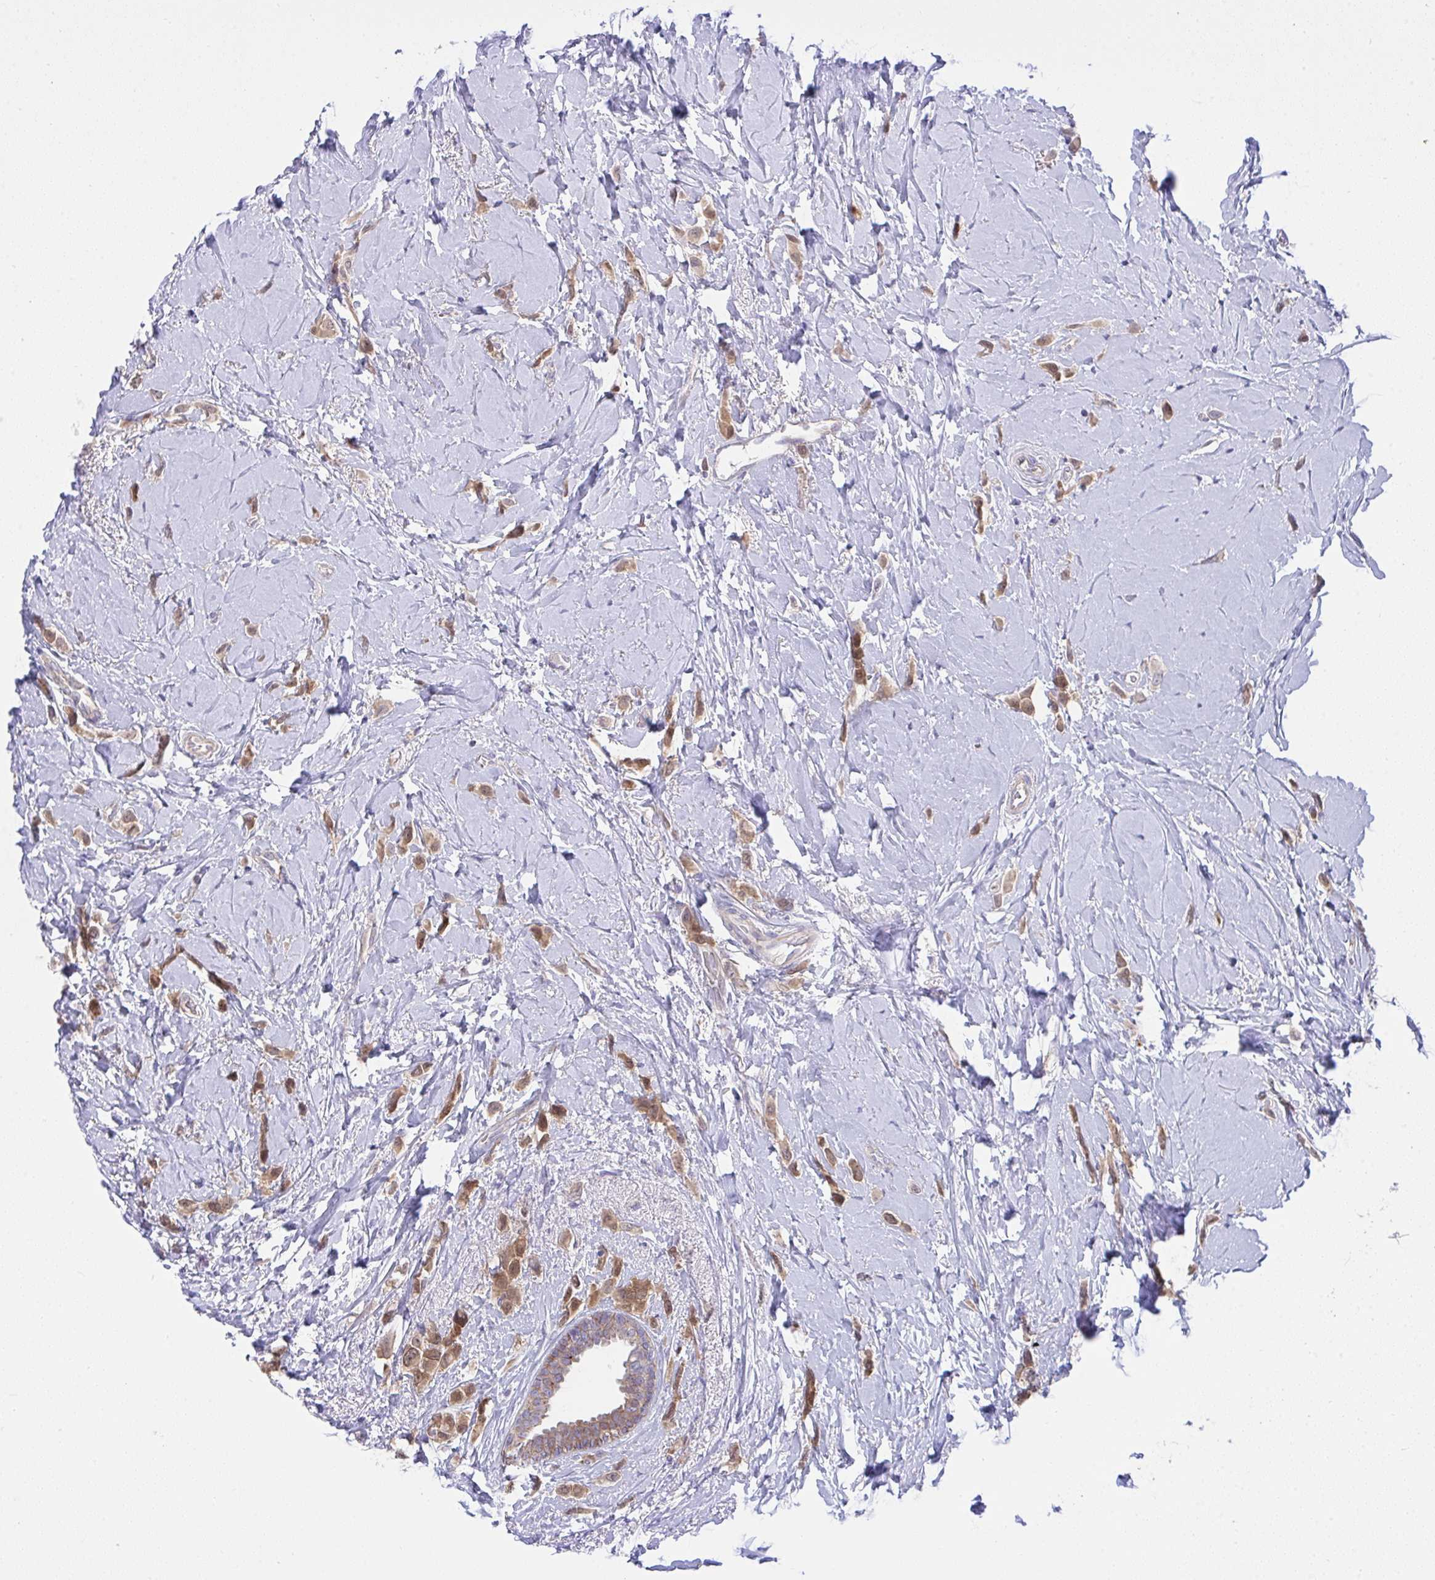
{"staining": {"intensity": "moderate", "quantity": ">75%", "location": "cytoplasmic/membranous"}, "tissue": "breast cancer", "cell_type": "Tumor cells", "image_type": "cancer", "snomed": [{"axis": "morphology", "description": "Lobular carcinoma"}, {"axis": "topography", "description": "Breast"}], "caption": "Protein expression by IHC reveals moderate cytoplasmic/membranous expression in about >75% of tumor cells in lobular carcinoma (breast). (DAB (3,3'-diaminobenzidine) IHC, brown staining for protein, blue staining for nuclei).", "gene": "HOXD12", "patient": {"sex": "female", "age": 66}}